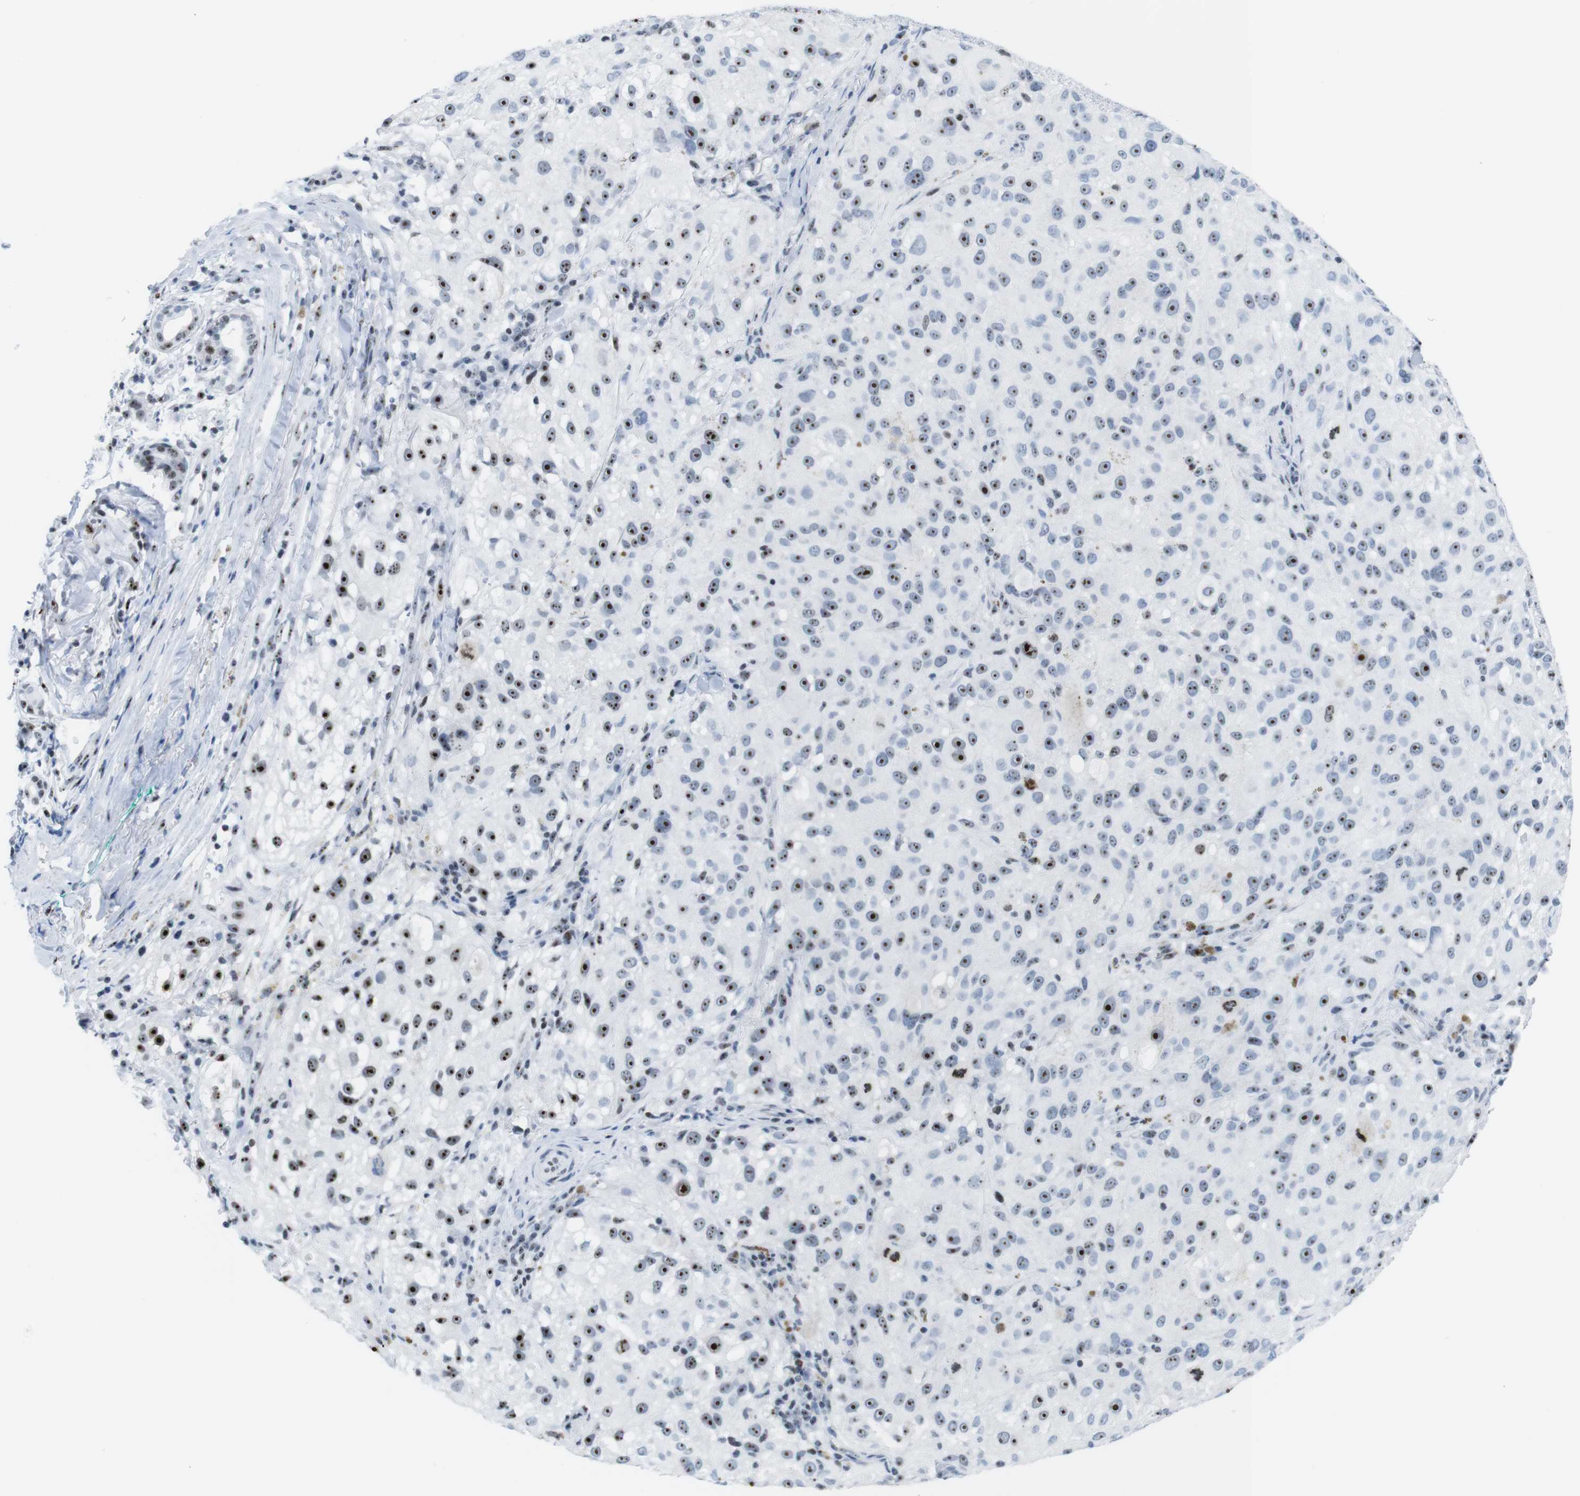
{"staining": {"intensity": "strong", "quantity": ">75%", "location": "nuclear"}, "tissue": "melanoma", "cell_type": "Tumor cells", "image_type": "cancer", "snomed": [{"axis": "morphology", "description": "Necrosis, NOS"}, {"axis": "morphology", "description": "Malignant melanoma, NOS"}, {"axis": "topography", "description": "Skin"}], "caption": "The histopathology image exhibits immunohistochemical staining of melanoma. There is strong nuclear positivity is present in about >75% of tumor cells.", "gene": "NIFK", "patient": {"sex": "female", "age": 87}}